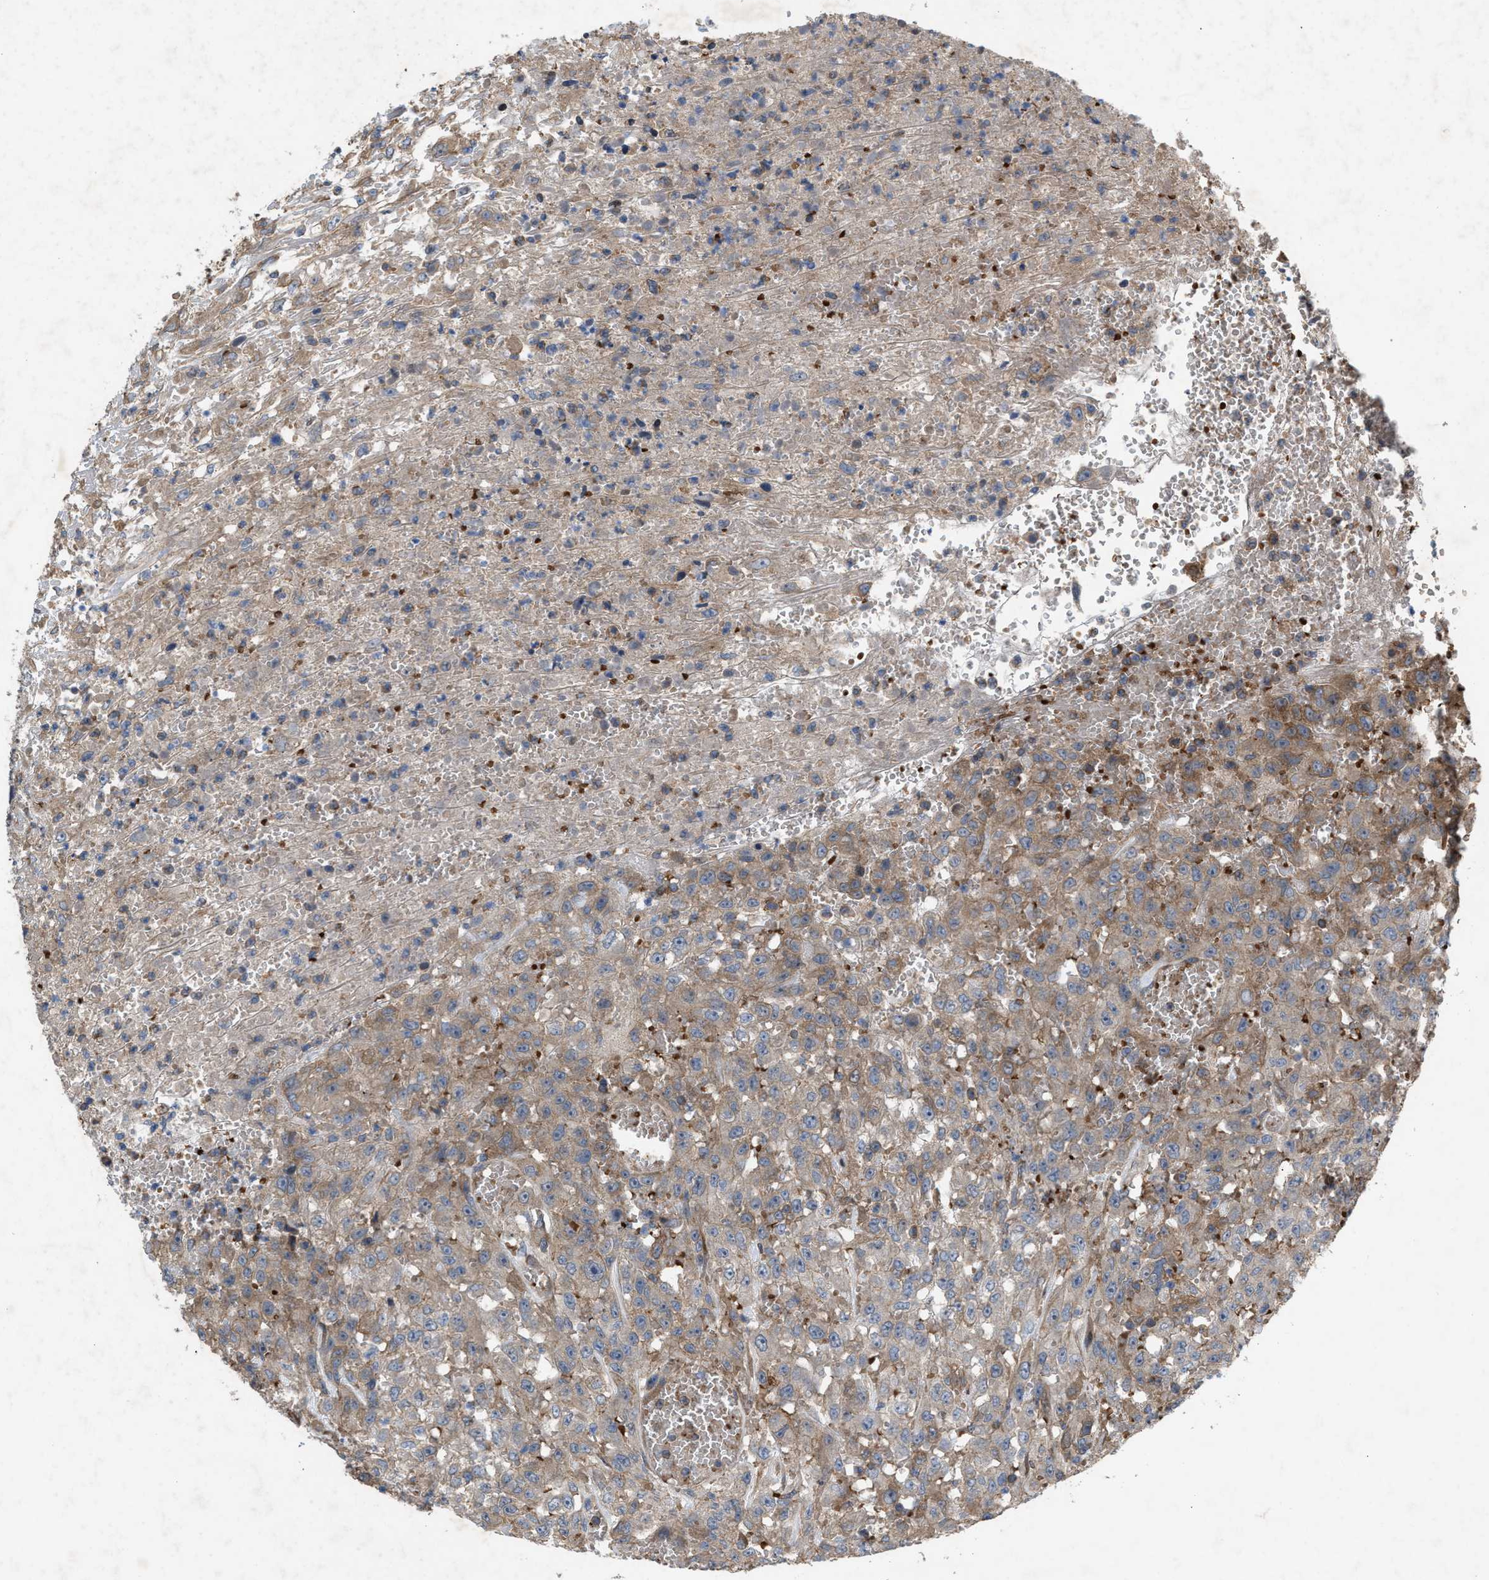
{"staining": {"intensity": "moderate", "quantity": "25%-75%", "location": "cytoplasmic/membranous"}, "tissue": "urothelial cancer", "cell_type": "Tumor cells", "image_type": "cancer", "snomed": [{"axis": "morphology", "description": "Urothelial carcinoma, High grade"}, {"axis": "topography", "description": "Urinary bladder"}], "caption": "Immunohistochemical staining of human urothelial cancer exhibits moderate cytoplasmic/membranous protein staining in approximately 25%-75% of tumor cells.", "gene": "GCC1", "patient": {"sex": "male", "age": 46}}